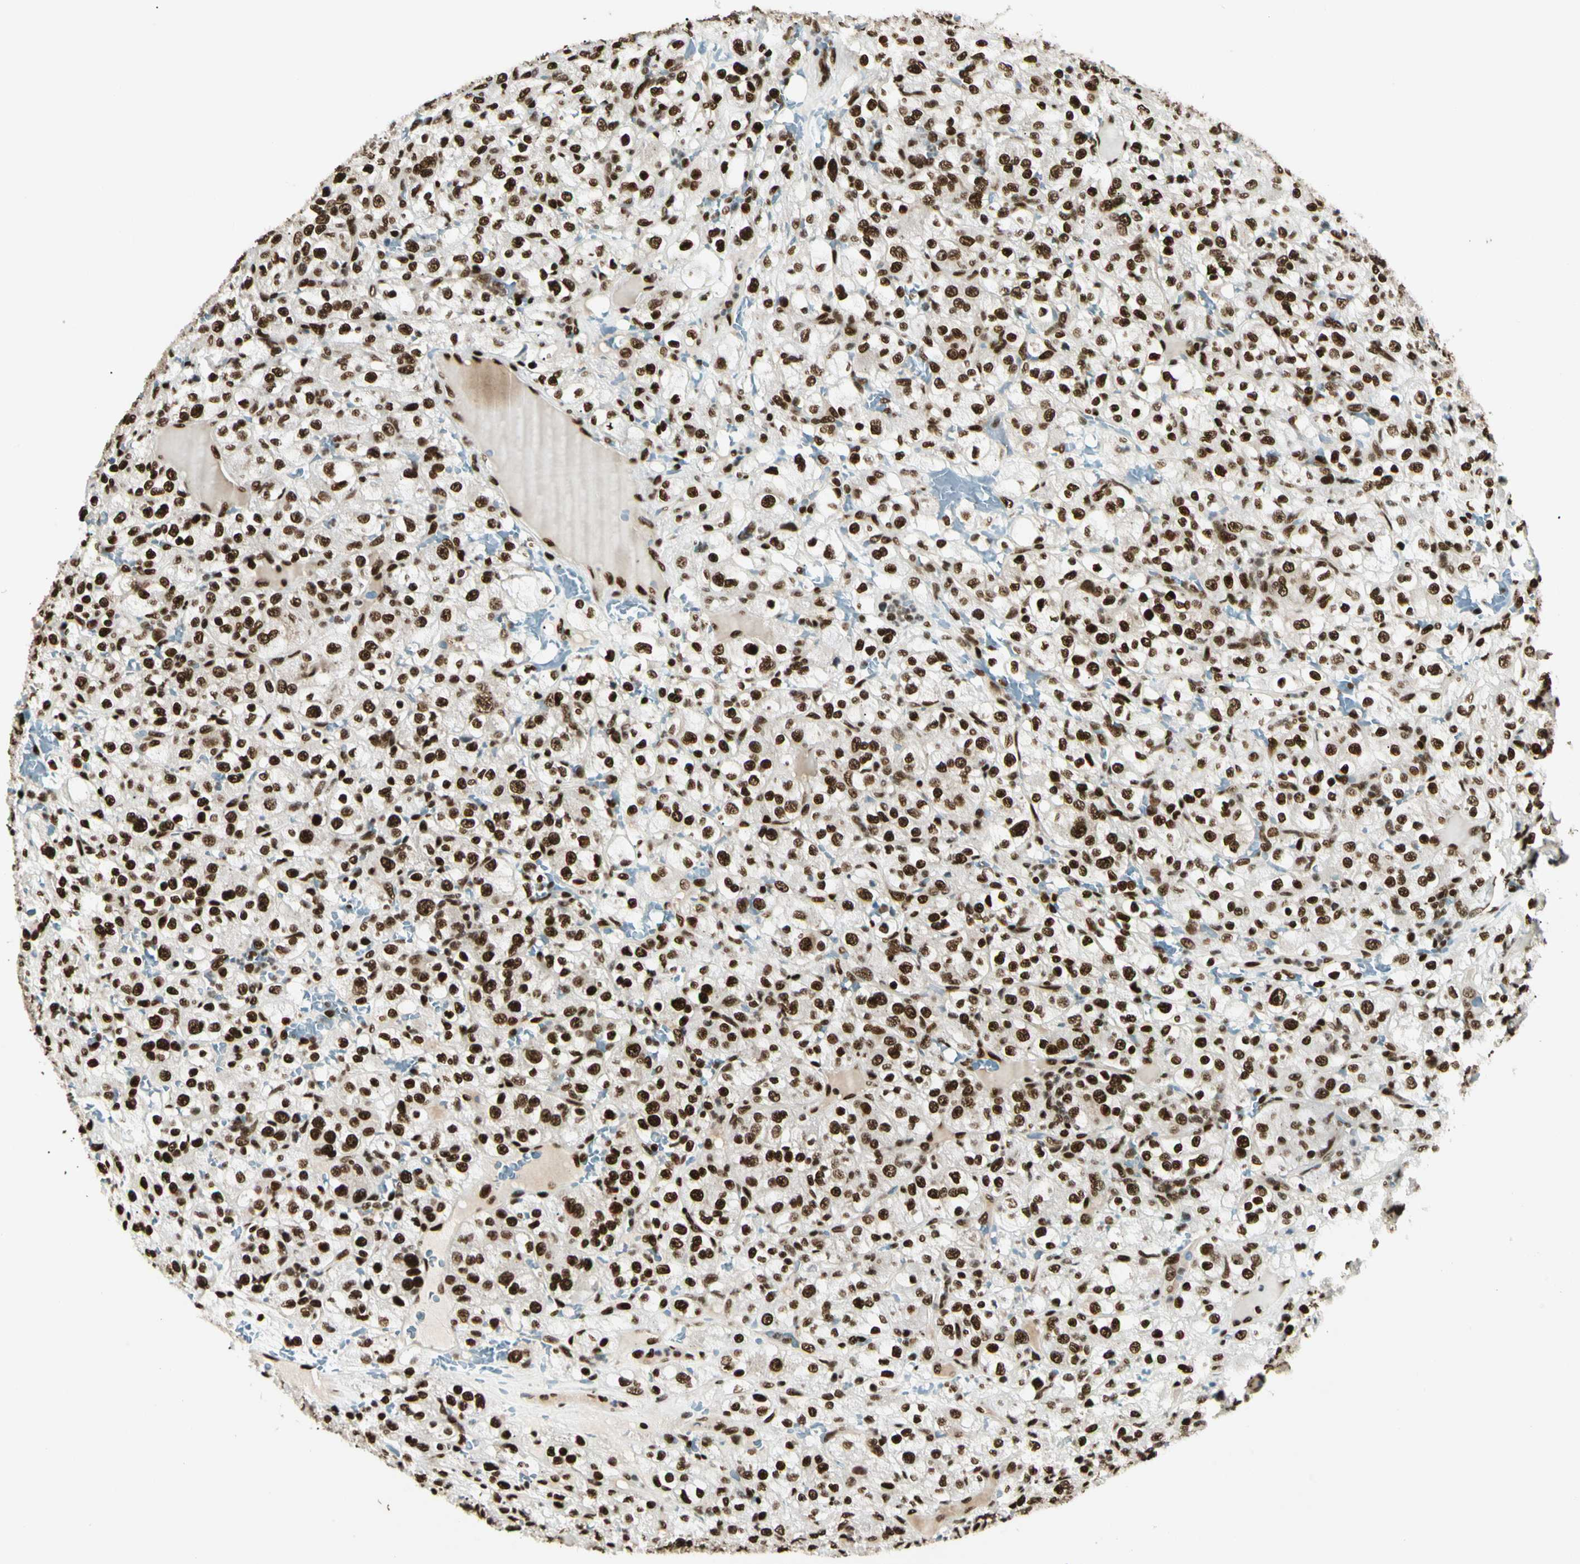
{"staining": {"intensity": "strong", "quantity": ">75%", "location": "nuclear"}, "tissue": "renal cancer", "cell_type": "Tumor cells", "image_type": "cancer", "snomed": [{"axis": "morphology", "description": "Normal tissue, NOS"}, {"axis": "morphology", "description": "Adenocarcinoma, NOS"}, {"axis": "topography", "description": "Kidney"}], "caption": "Protein staining reveals strong nuclear staining in about >75% of tumor cells in adenocarcinoma (renal).", "gene": "FUS", "patient": {"sex": "female", "age": 72}}